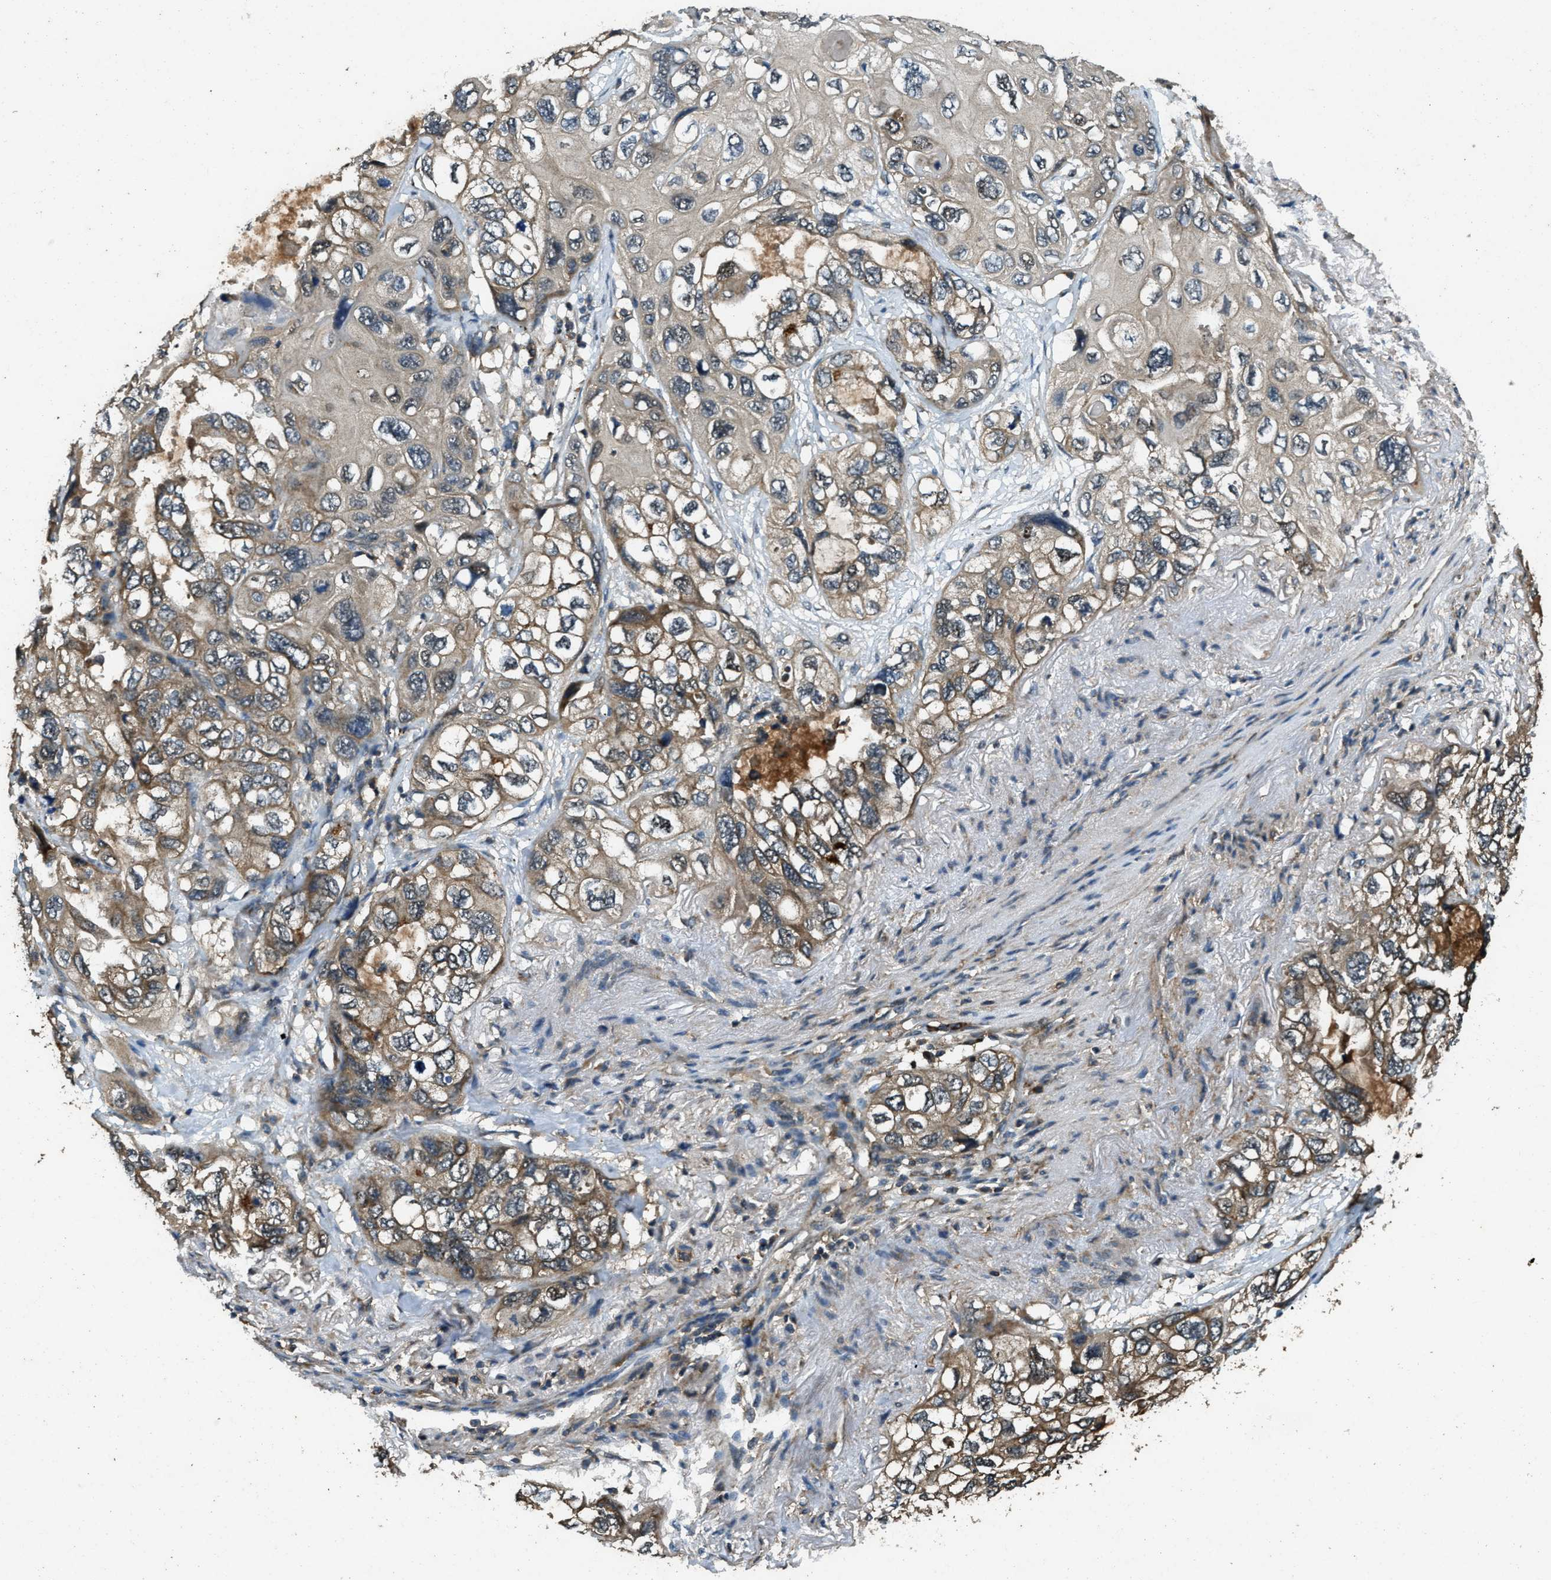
{"staining": {"intensity": "moderate", "quantity": "<25%", "location": "cytoplasmic/membranous"}, "tissue": "lung cancer", "cell_type": "Tumor cells", "image_type": "cancer", "snomed": [{"axis": "morphology", "description": "Squamous cell carcinoma, NOS"}, {"axis": "topography", "description": "Lung"}], "caption": "Approximately <25% of tumor cells in lung cancer show moderate cytoplasmic/membranous protein staining as visualized by brown immunohistochemical staining.", "gene": "ATP8B1", "patient": {"sex": "female", "age": 73}}